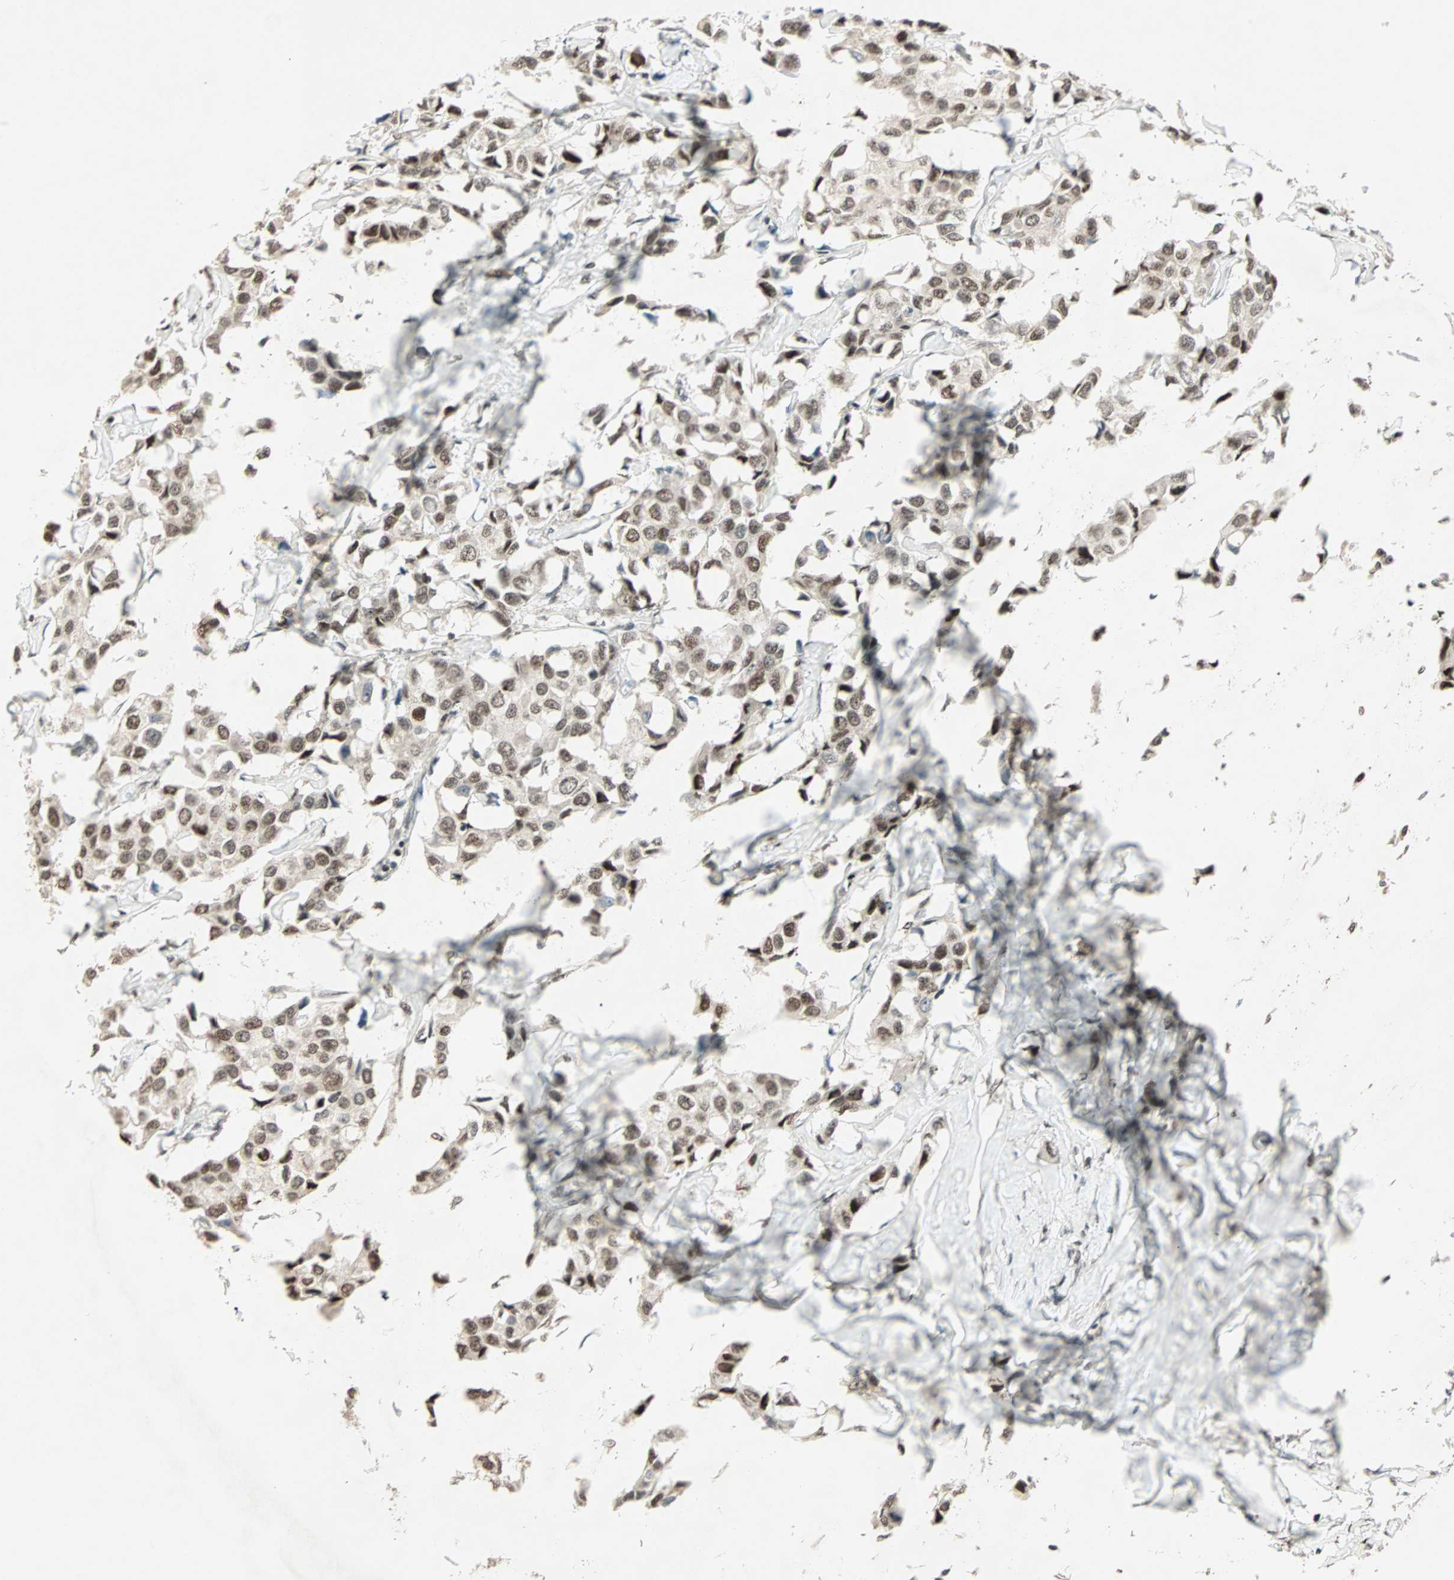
{"staining": {"intensity": "moderate", "quantity": ">75%", "location": "nuclear"}, "tissue": "breast cancer", "cell_type": "Tumor cells", "image_type": "cancer", "snomed": [{"axis": "morphology", "description": "Duct carcinoma"}, {"axis": "topography", "description": "Breast"}], "caption": "An image showing moderate nuclear staining in about >75% of tumor cells in breast invasive ductal carcinoma, as visualized by brown immunohistochemical staining.", "gene": "MDC1", "patient": {"sex": "female", "age": 80}}